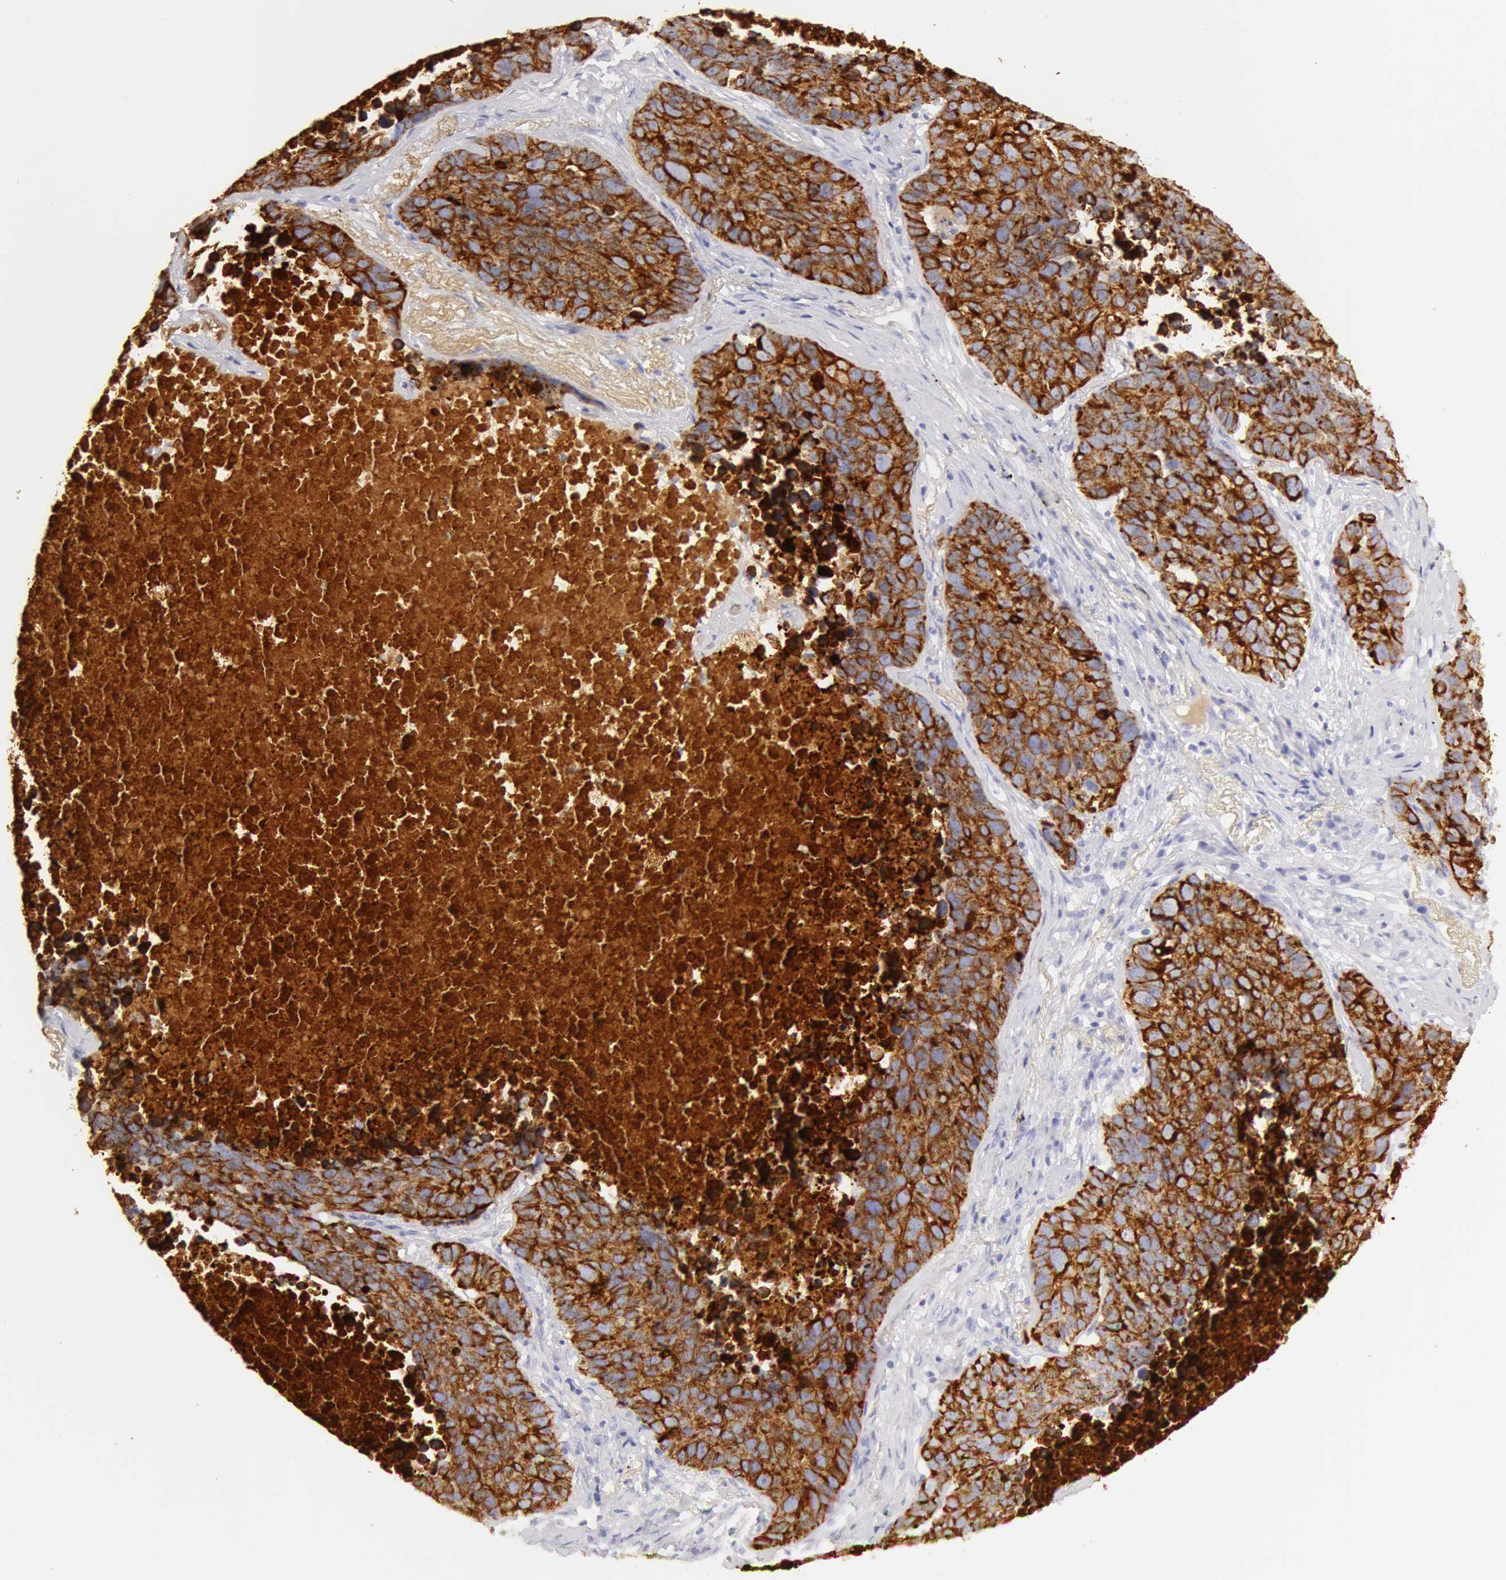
{"staining": {"intensity": "strong", "quantity": ">75%", "location": "cytoplasmic/membranous"}, "tissue": "lung cancer", "cell_type": "Tumor cells", "image_type": "cancer", "snomed": [{"axis": "morphology", "description": "Carcinoid, malignant, NOS"}, {"axis": "topography", "description": "Lung"}], "caption": "Tumor cells reveal high levels of strong cytoplasmic/membranous positivity in about >75% of cells in human lung malignant carcinoid. (brown staining indicates protein expression, while blue staining denotes nuclei).", "gene": "KRT8", "patient": {"sex": "male", "age": 60}}